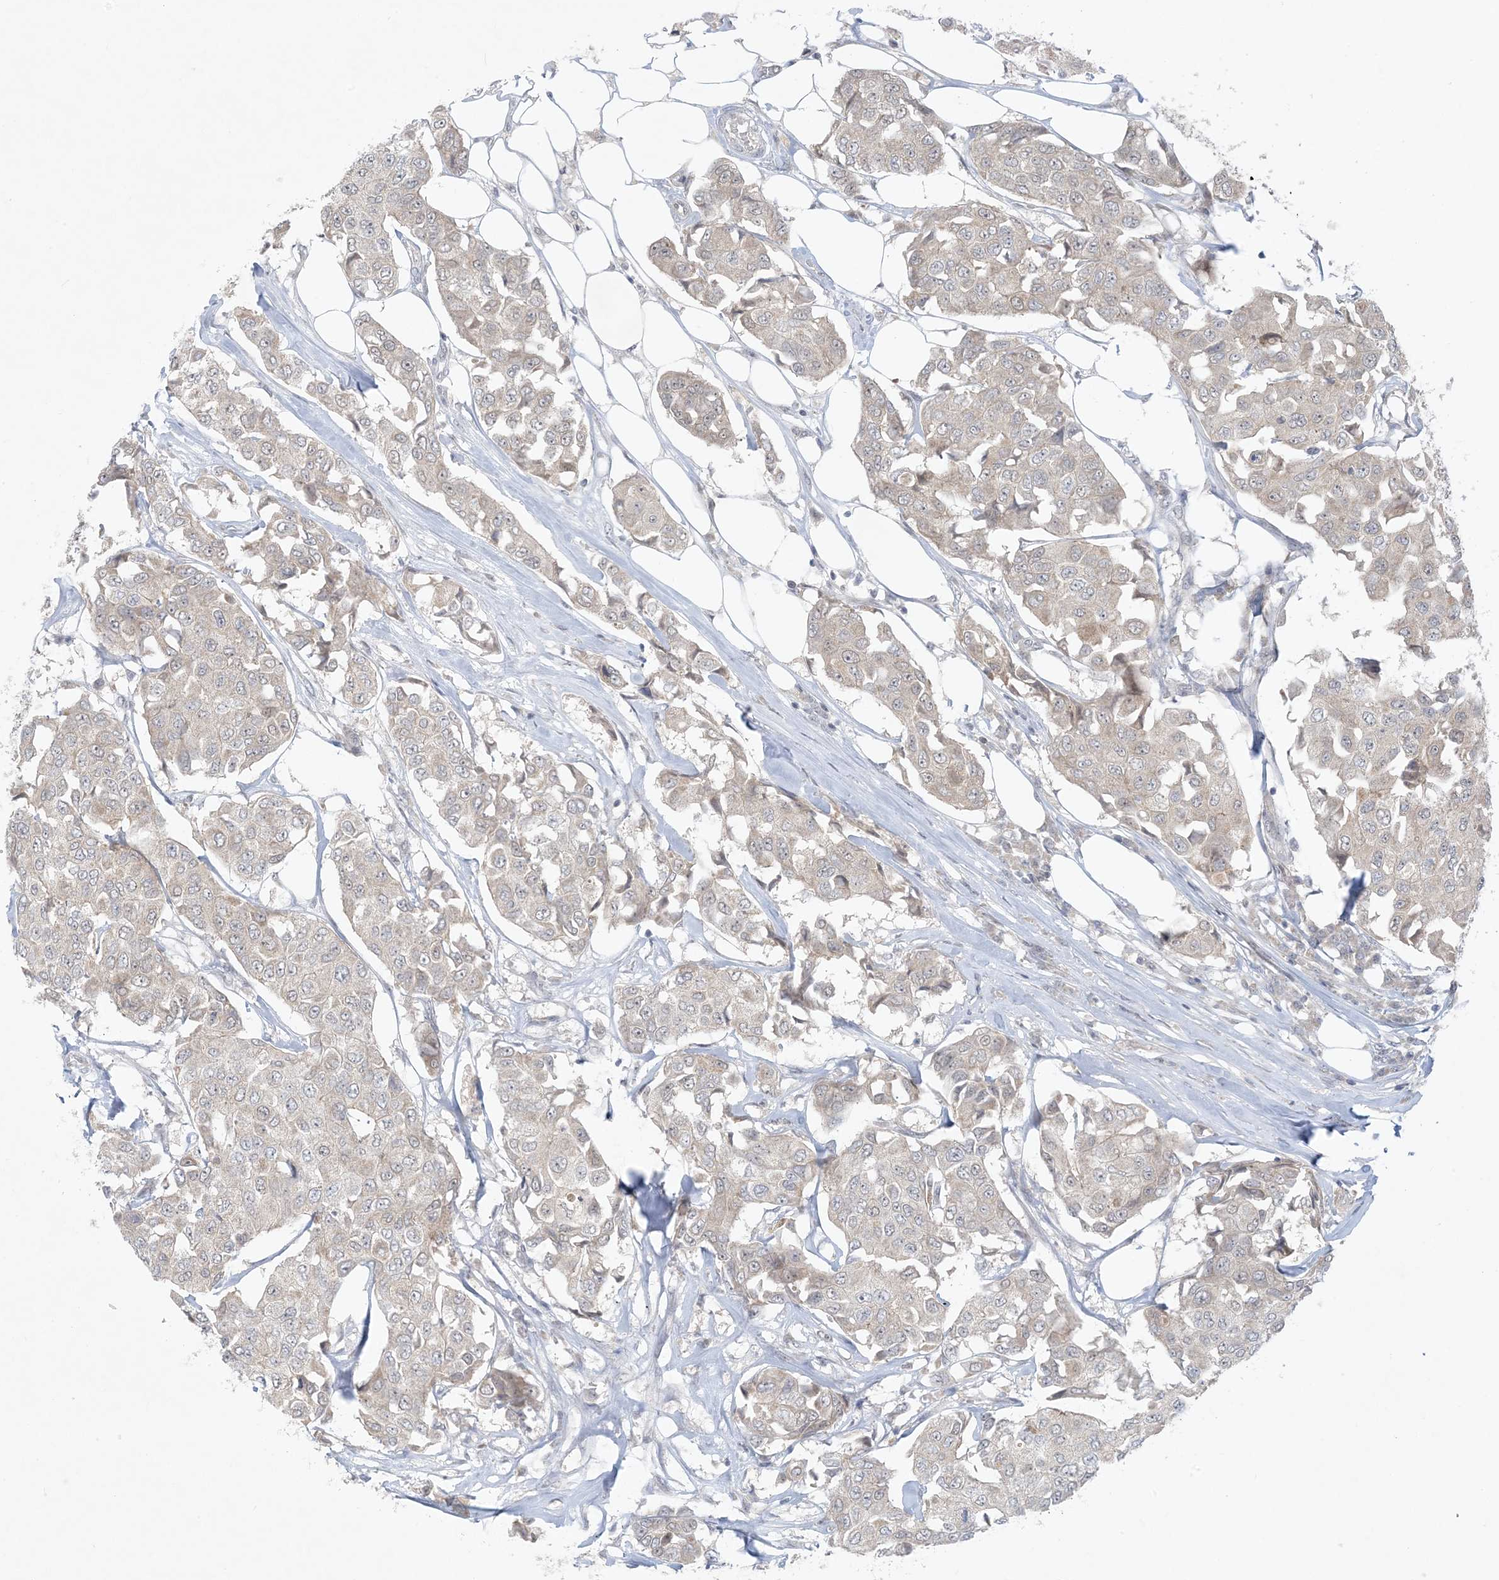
{"staining": {"intensity": "weak", "quantity": "25%-75%", "location": "cytoplasmic/membranous"}, "tissue": "breast cancer", "cell_type": "Tumor cells", "image_type": "cancer", "snomed": [{"axis": "morphology", "description": "Duct carcinoma"}, {"axis": "topography", "description": "Breast"}], "caption": "Human breast cancer stained for a protein (brown) demonstrates weak cytoplasmic/membranous positive positivity in about 25%-75% of tumor cells.", "gene": "OBI1", "patient": {"sex": "female", "age": 80}}